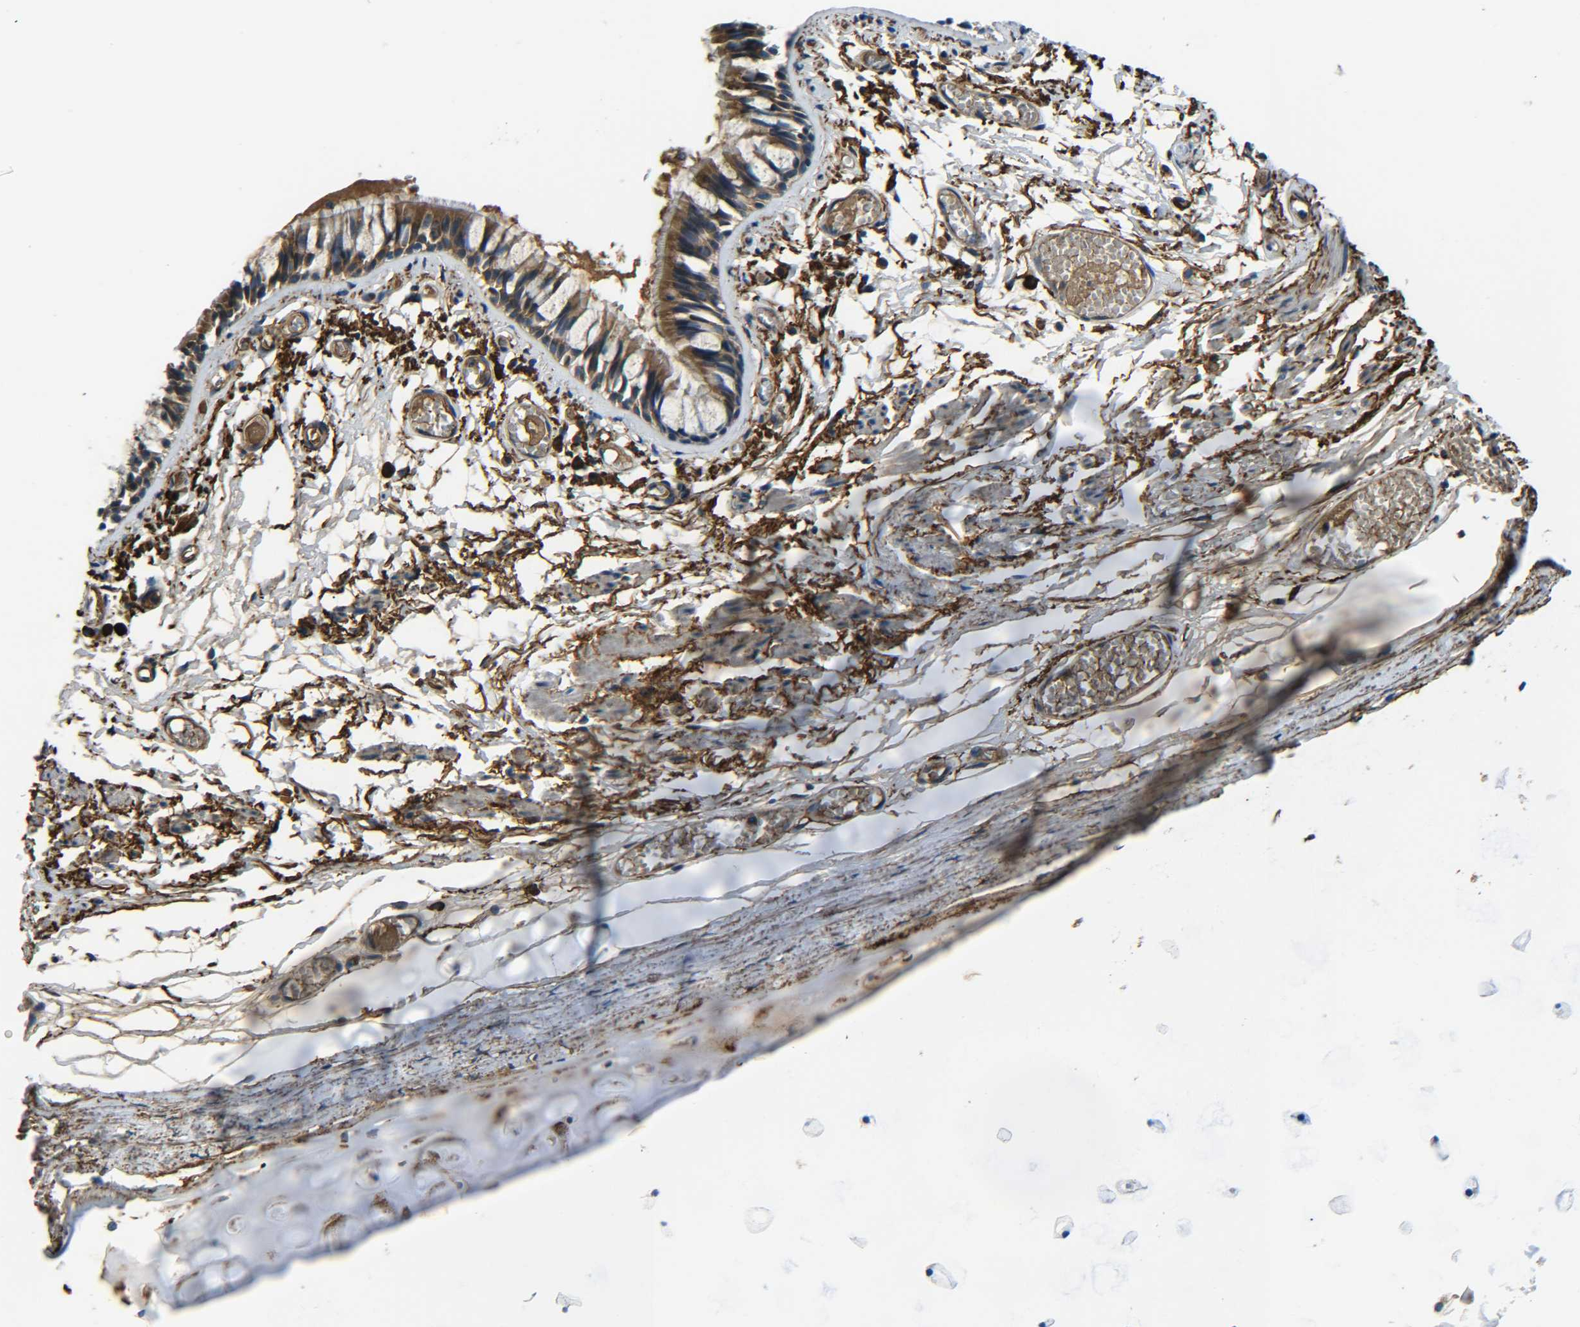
{"staining": {"intensity": "moderate", "quantity": ">75%", "location": "cytoplasmic/membranous"}, "tissue": "bronchus", "cell_type": "Respiratory epithelial cells", "image_type": "normal", "snomed": [{"axis": "morphology", "description": "Normal tissue, NOS"}, {"axis": "morphology", "description": "Inflammation, NOS"}, {"axis": "topography", "description": "Cartilage tissue"}, {"axis": "topography", "description": "Lung"}], "caption": "The histopathology image reveals immunohistochemical staining of normal bronchus. There is moderate cytoplasmic/membranous staining is appreciated in about >75% of respiratory epithelial cells. (DAB (3,3'-diaminobenzidine) = brown stain, brightfield microscopy at high magnification).", "gene": "PREB", "patient": {"sex": "male", "age": 71}}